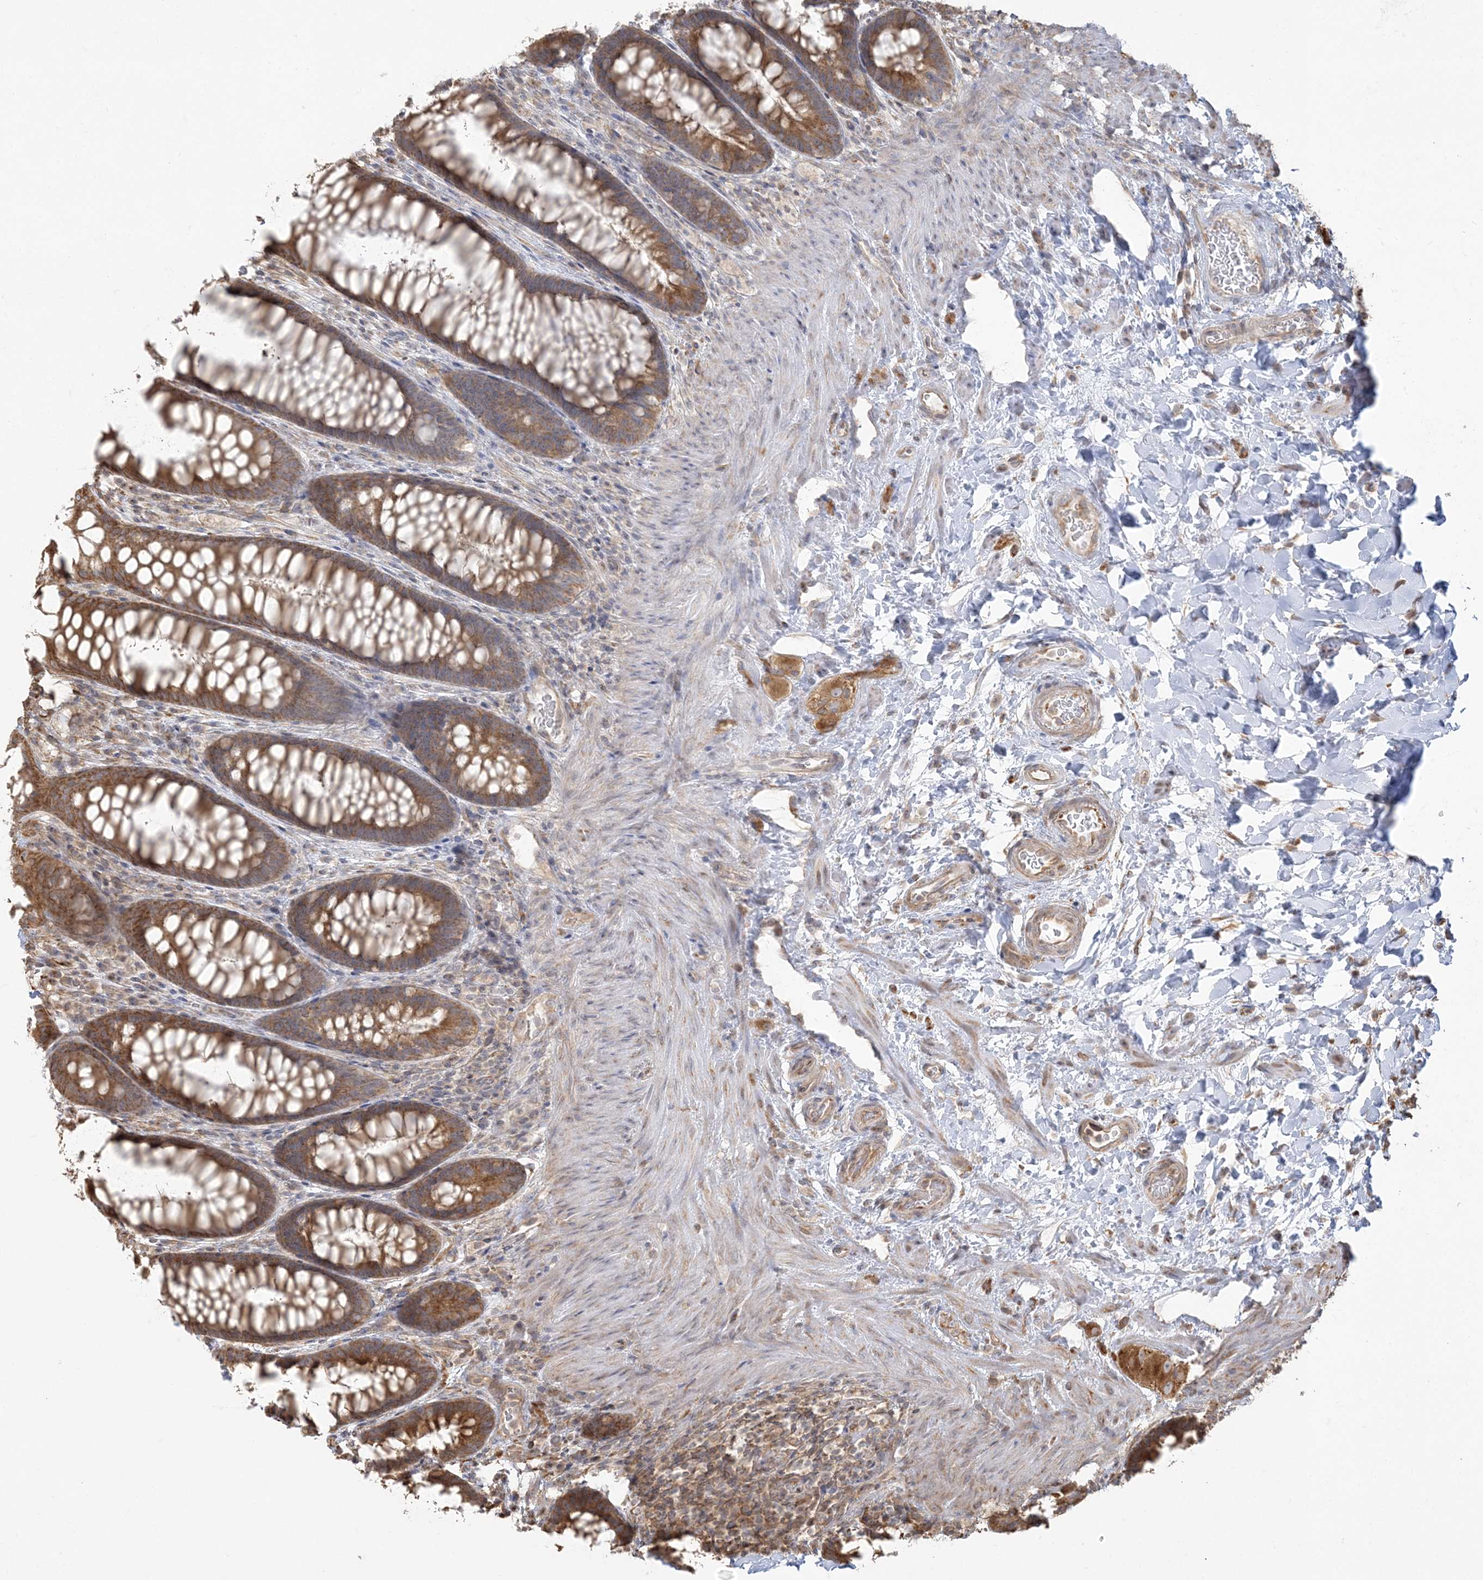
{"staining": {"intensity": "moderate", "quantity": ">75%", "location": "cytoplasmic/membranous"}, "tissue": "rectum", "cell_type": "Glandular cells", "image_type": "normal", "snomed": [{"axis": "morphology", "description": "Normal tissue, NOS"}, {"axis": "topography", "description": "Rectum"}], "caption": "Immunohistochemistry (DAB (3,3'-diaminobenzidine)) staining of unremarkable human rectum exhibits moderate cytoplasmic/membranous protein staining in about >75% of glandular cells. (DAB IHC, brown staining for protein, blue staining for nuclei).", "gene": "ZC3H6", "patient": {"sex": "female", "age": 46}}